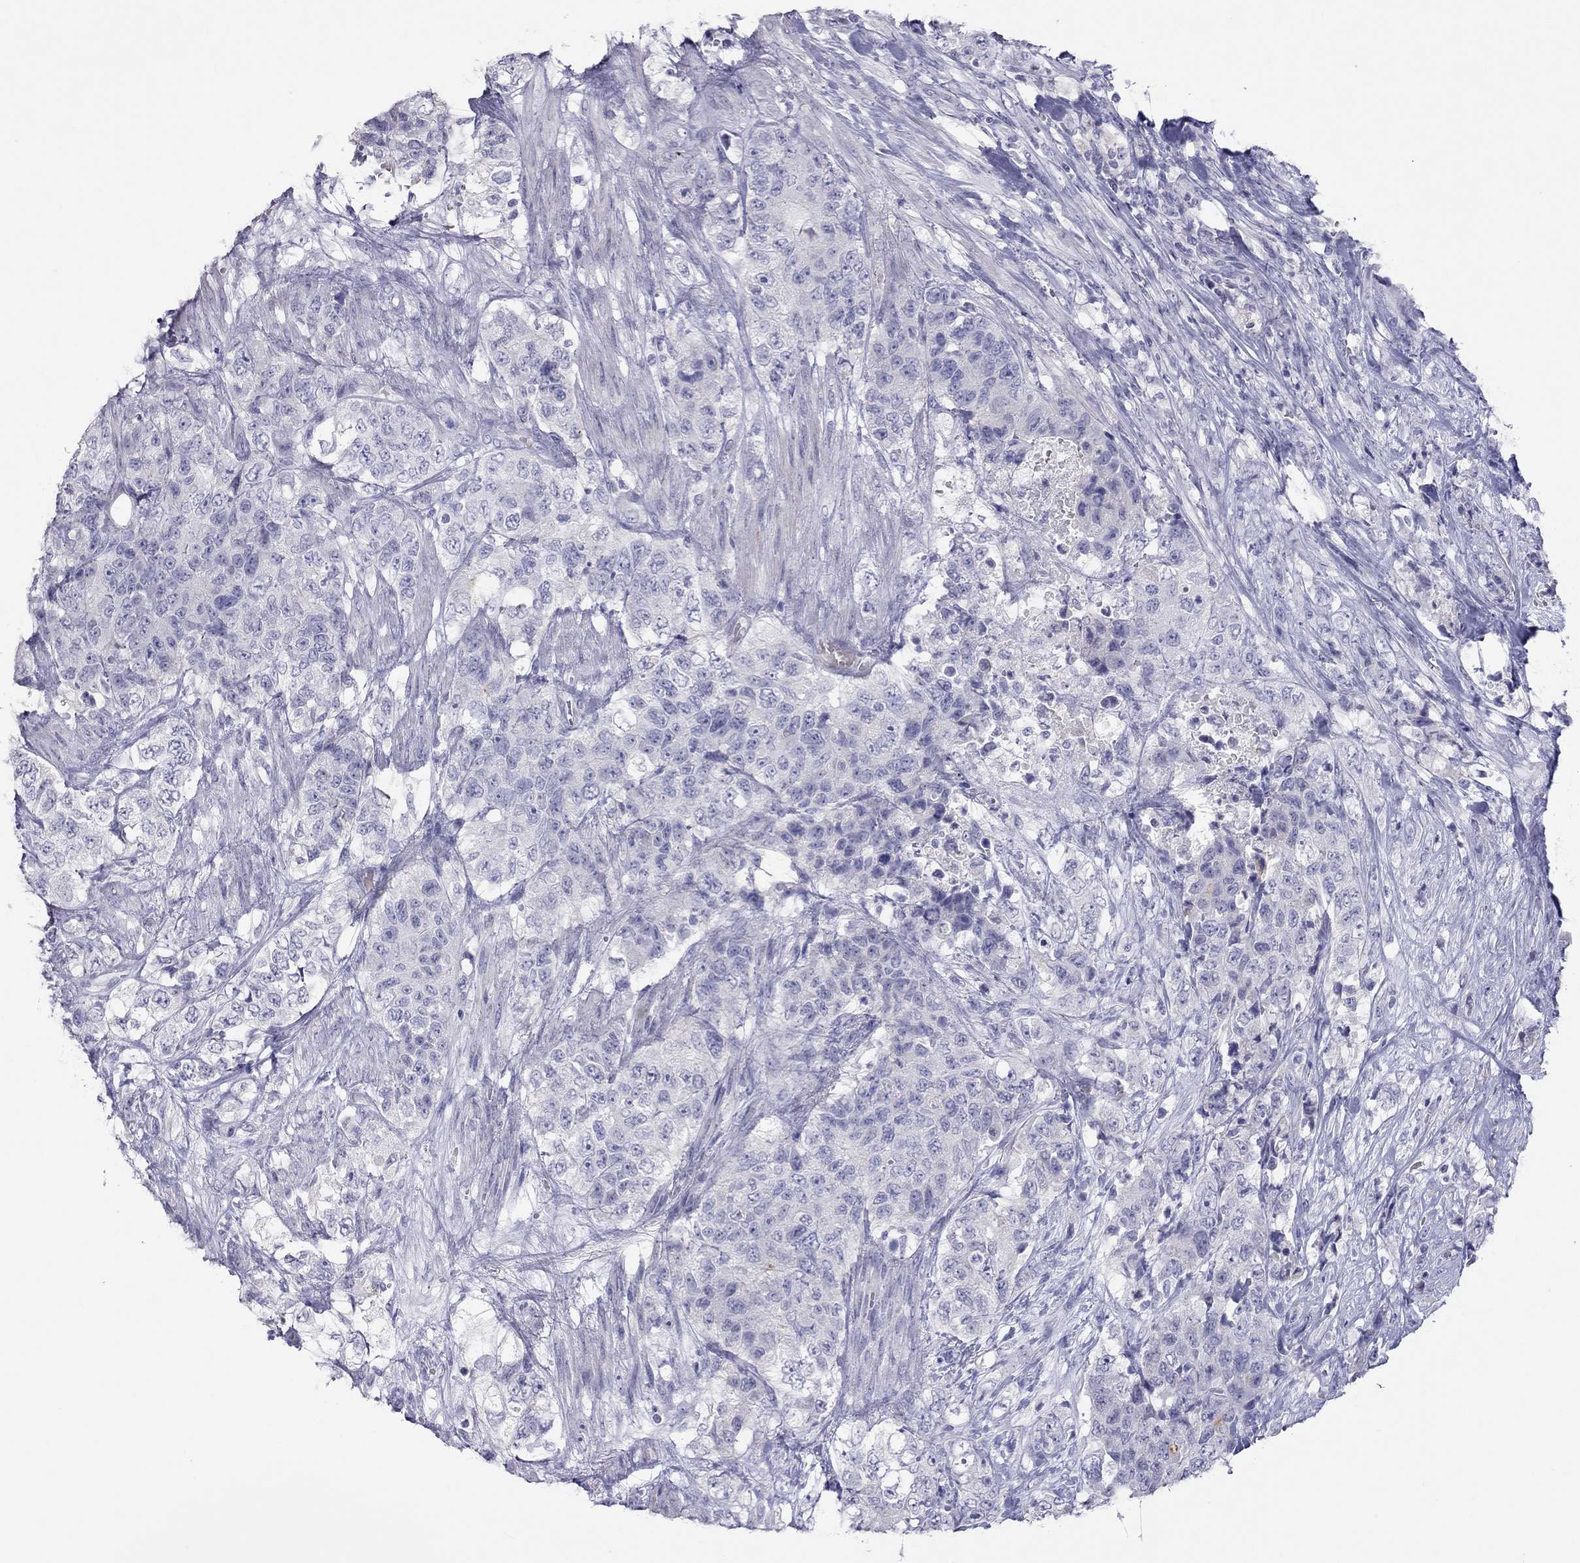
{"staining": {"intensity": "negative", "quantity": "none", "location": "none"}, "tissue": "urothelial cancer", "cell_type": "Tumor cells", "image_type": "cancer", "snomed": [{"axis": "morphology", "description": "Urothelial carcinoma, High grade"}, {"axis": "topography", "description": "Urinary bladder"}], "caption": "The immunohistochemistry (IHC) photomicrograph has no significant expression in tumor cells of urothelial carcinoma (high-grade) tissue.", "gene": "MUC16", "patient": {"sex": "female", "age": 78}}